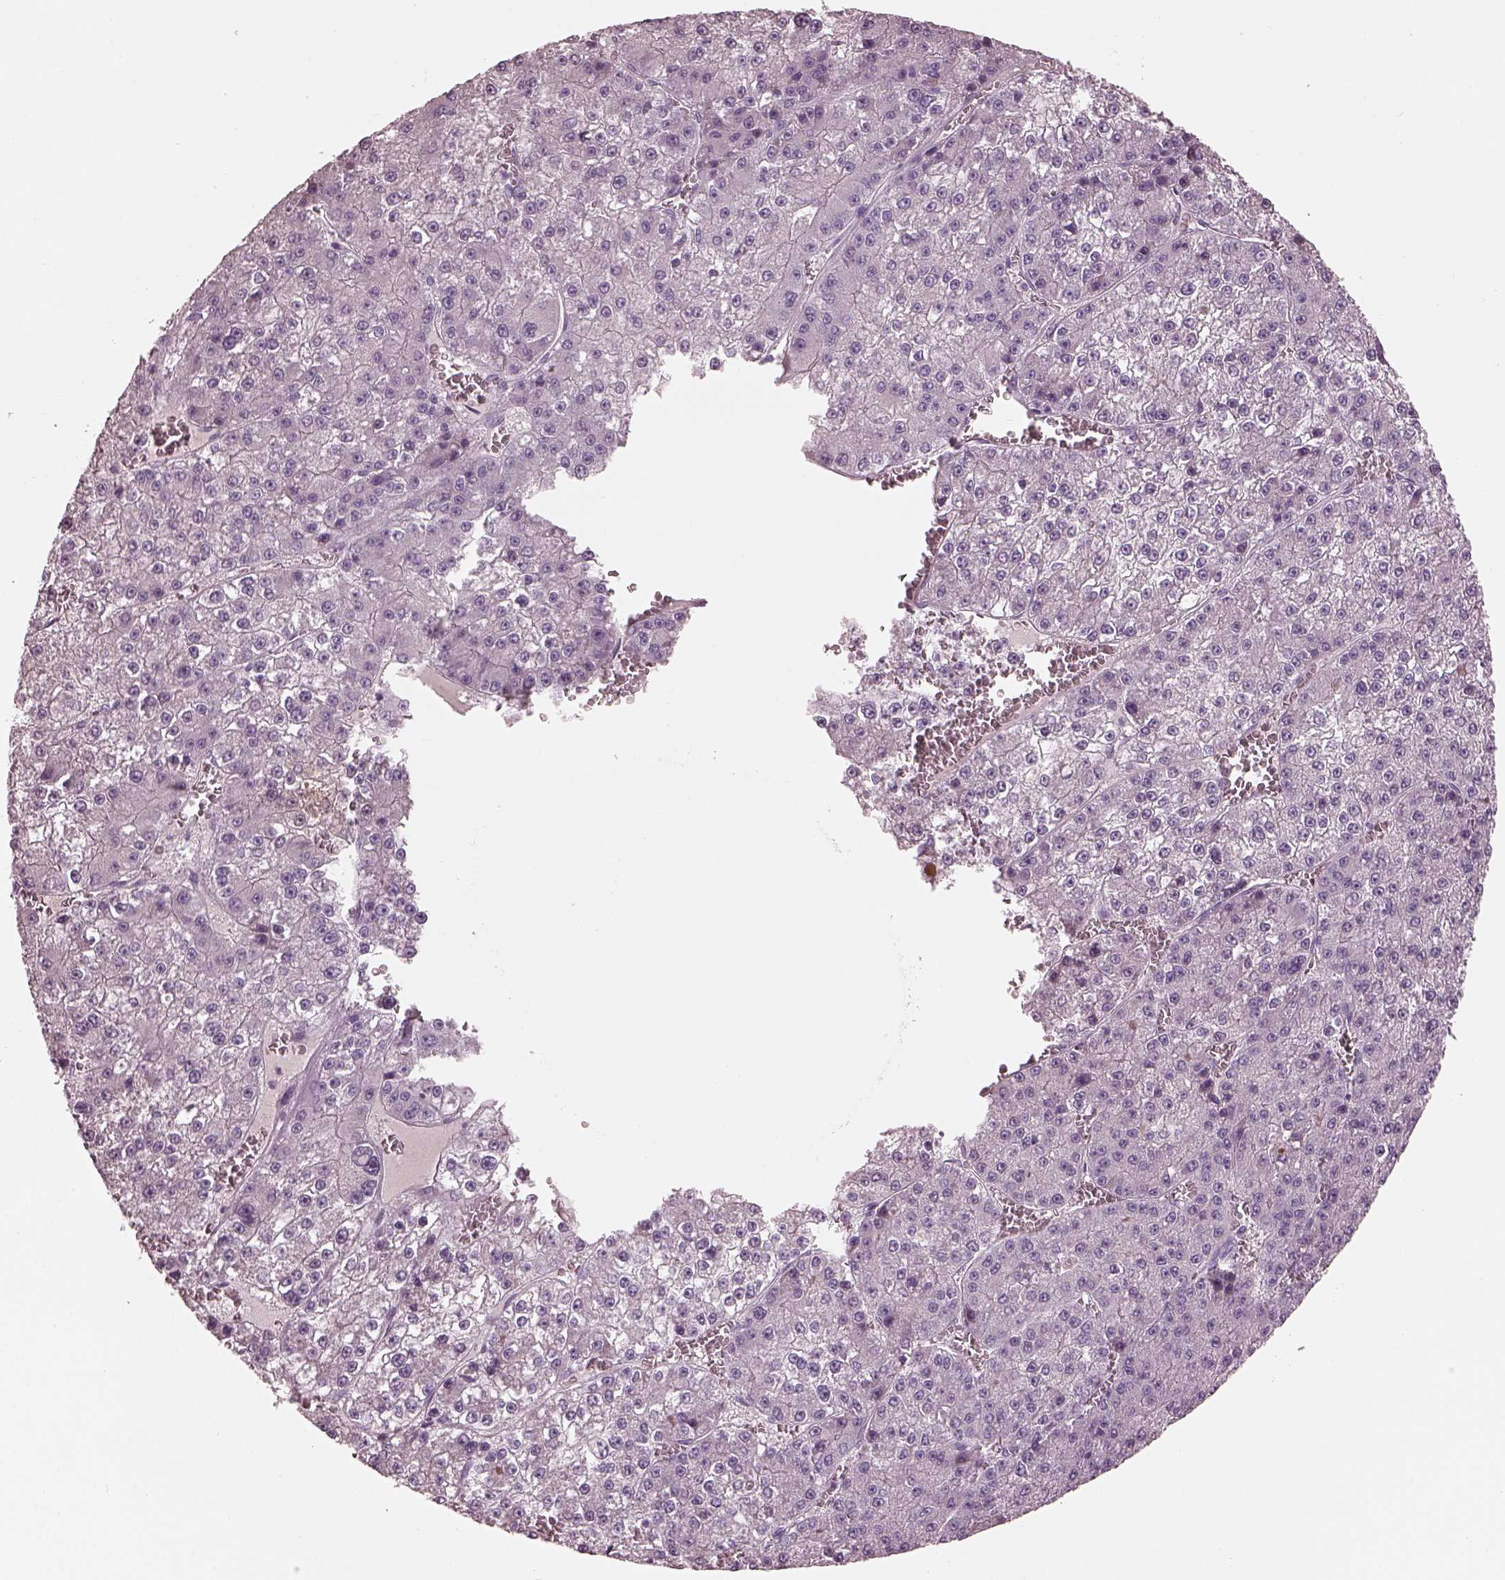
{"staining": {"intensity": "negative", "quantity": "none", "location": "none"}, "tissue": "liver cancer", "cell_type": "Tumor cells", "image_type": "cancer", "snomed": [{"axis": "morphology", "description": "Carcinoma, Hepatocellular, NOS"}, {"axis": "topography", "description": "Liver"}], "caption": "This is a micrograph of IHC staining of liver cancer (hepatocellular carcinoma), which shows no positivity in tumor cells. (Immunohistochemistry, brightfield microscopy, high magnification).", "gene": "OPTC", "patient": {"sex": "female", "age": 73}}